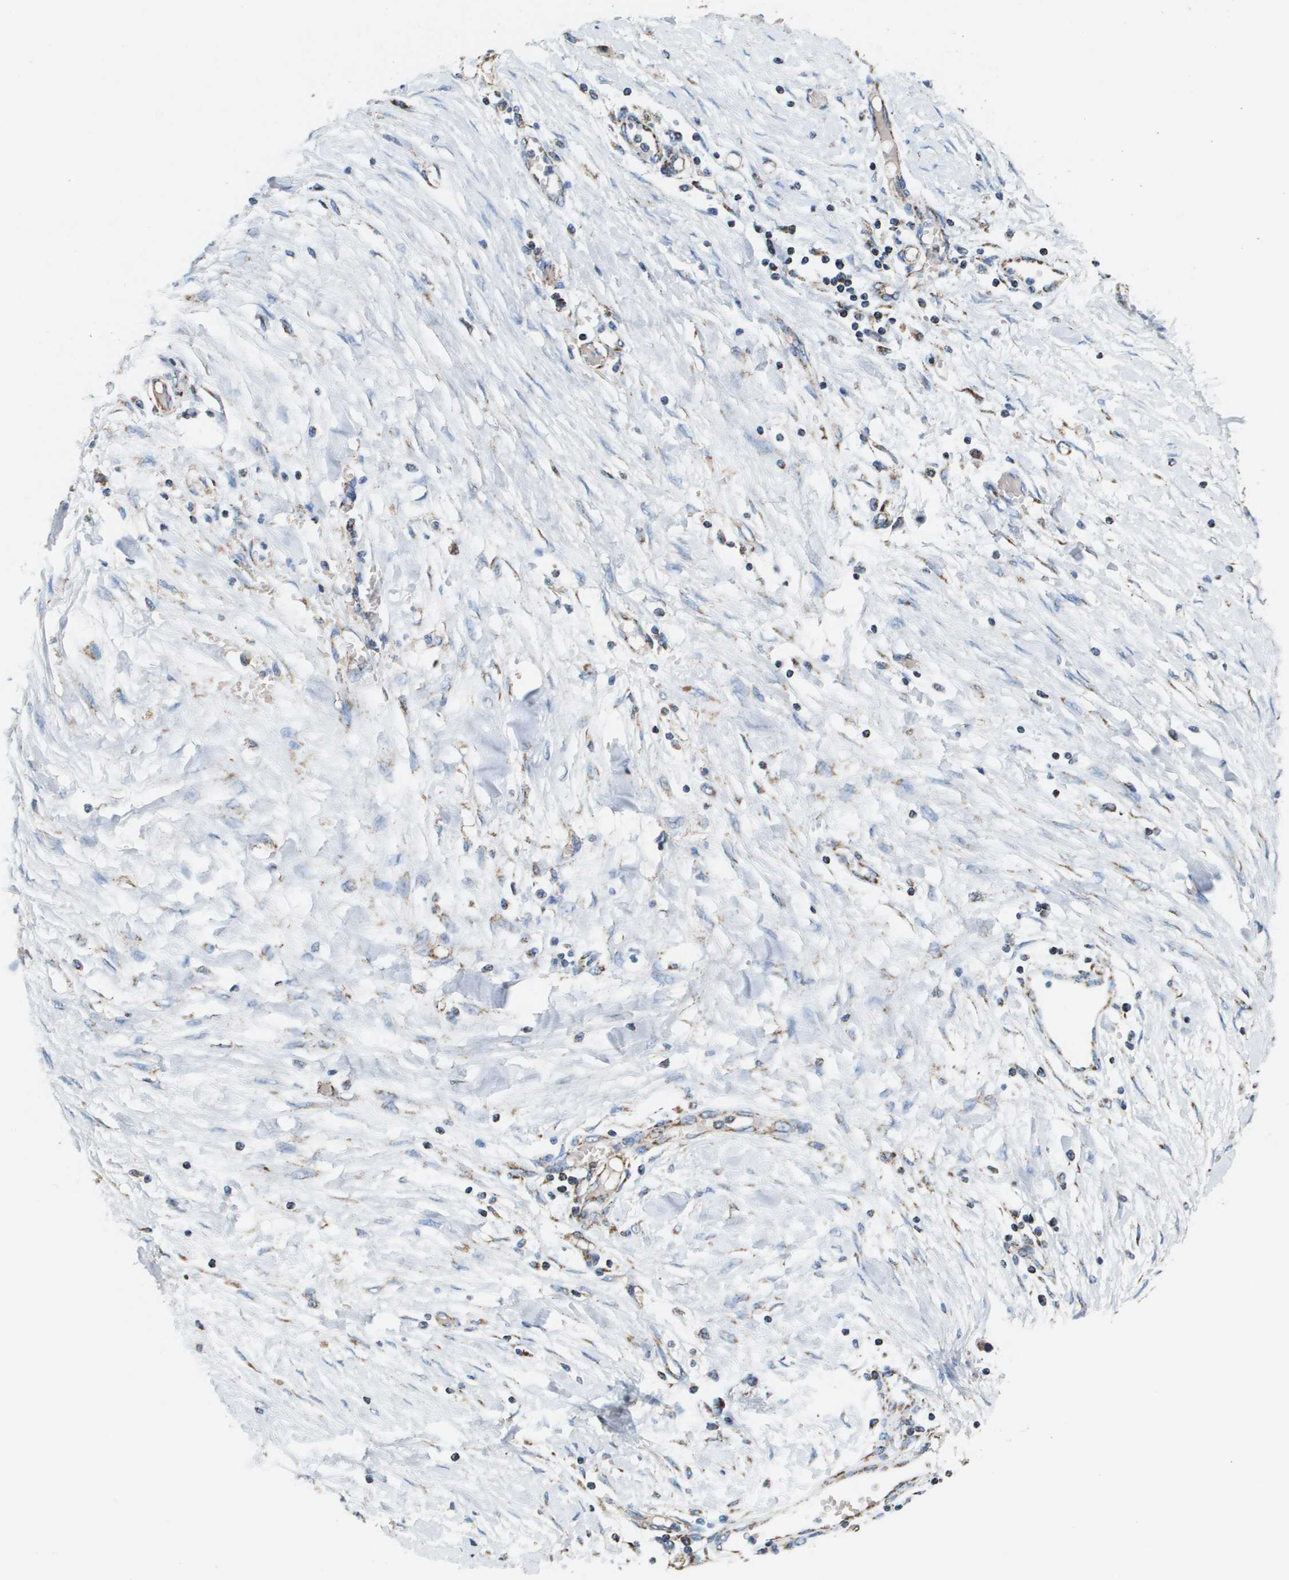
{"staining": {"intensity": "negative", "quantity": "none", "location": "none"}, "tissue": "pancreatic cancer", "cell_type": "Tumor cells", "image_type": "cancer", "snomed": [{"axis": "morphology", "description": "Adenocarcinoma, NOS"}, {"axis": "topography", "description": "Pancreas"}], "caption": "High magnification brightfield microscopy of adenocarcinoma (pancreatic) stained with DAB (brown) and counterstained with hematoxylin (blue): tumor cells show no significant staining. Brightfield microscopy of IHC stained with DAB (brown) and hematoxylin (blue), captured at high magnification.", "gene": "ATP5F1B", "patient": {"sex": "female", "age": 70}}